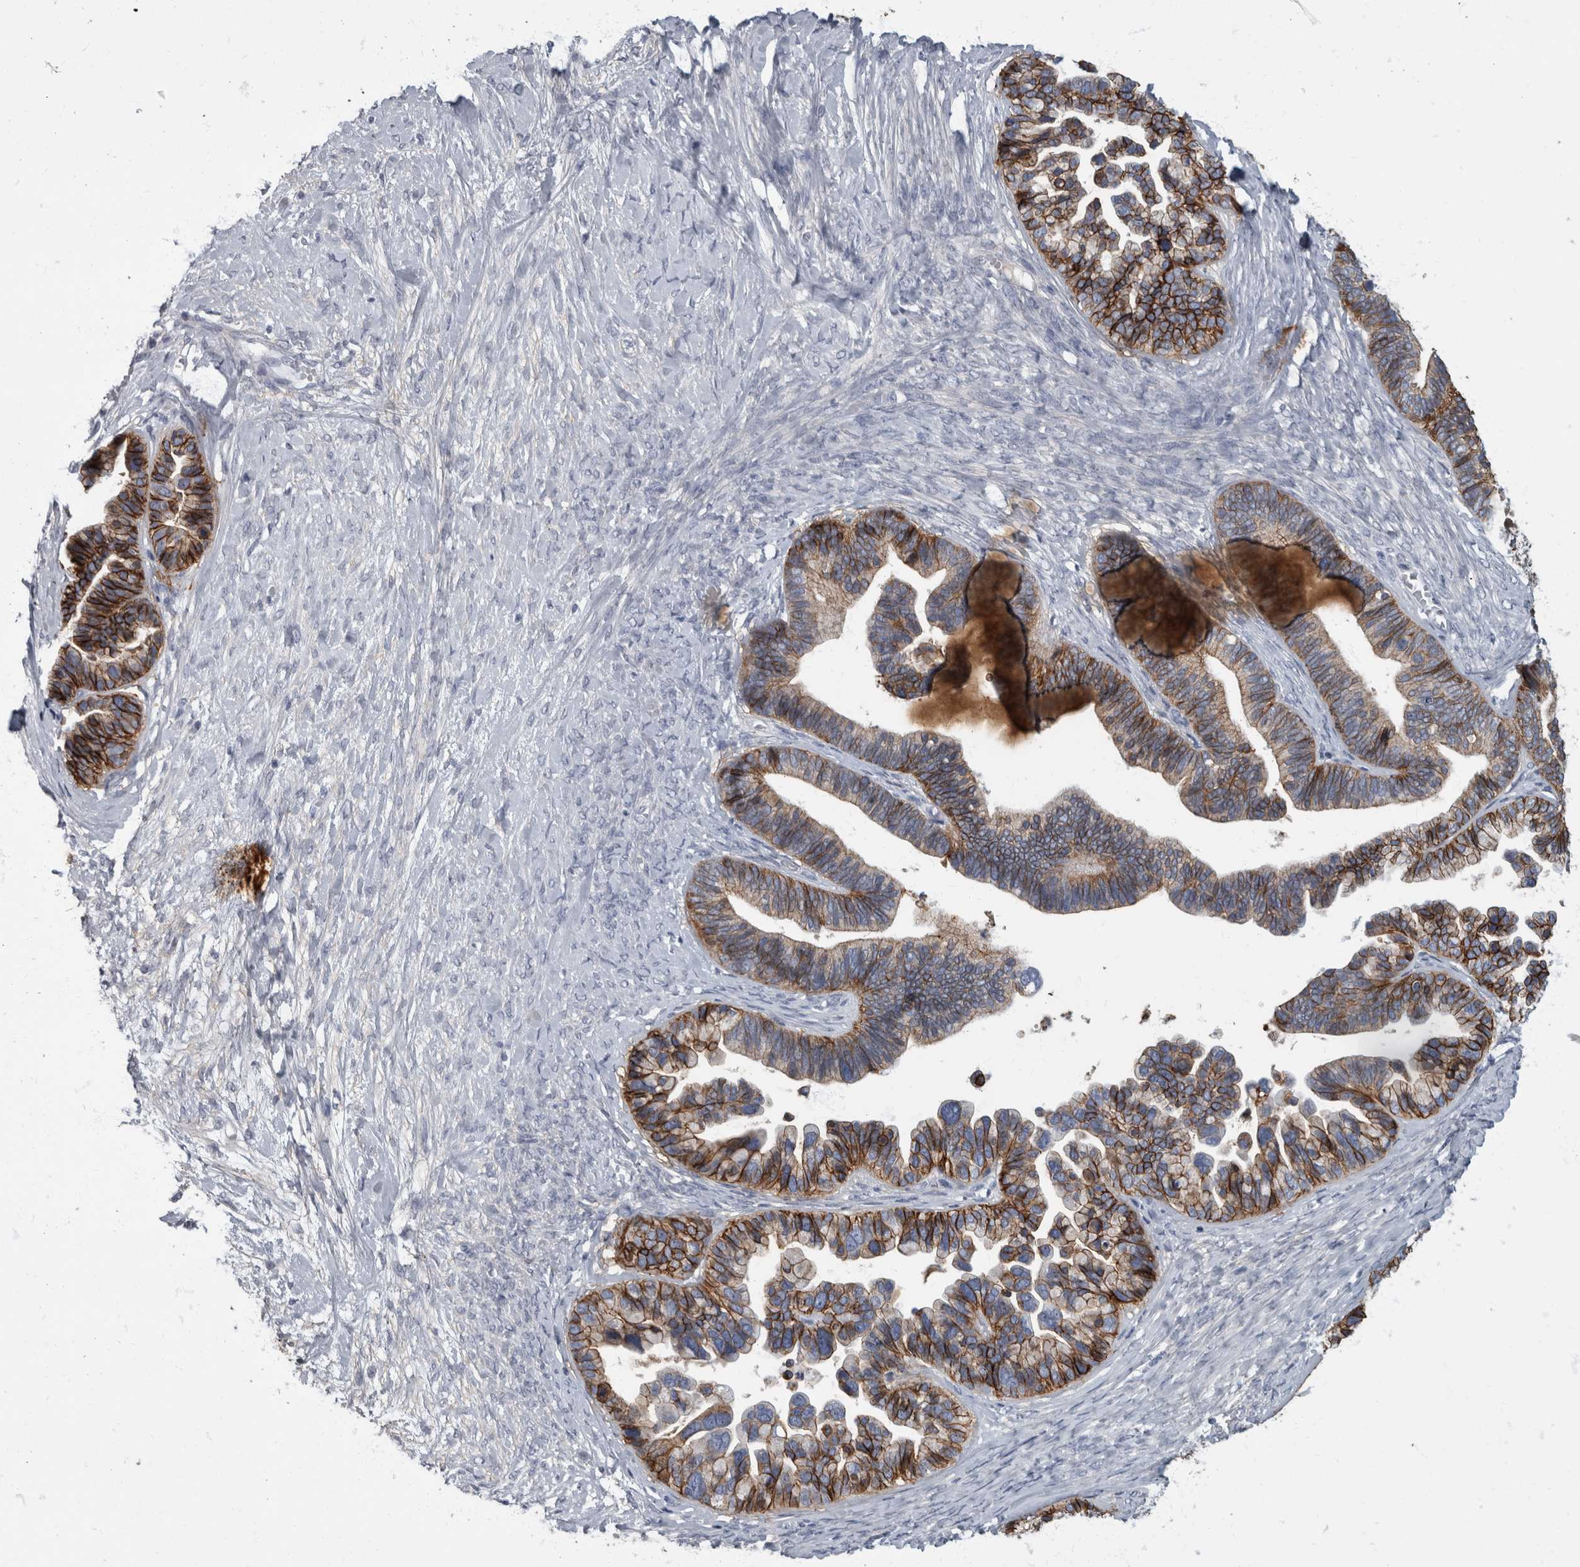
{"staining": {"intensity": "strong", "quantity": ">75%", "location": "cytoplasmic/membranous"}, "tissue": "ovarian cancer", "cell_type": "Tumor cells", "image_type": "cancer", "snomed": [{"axis": "morphology", "description": "Cystadenocarcinoma, serous, NOS"}, {"axis": "topography", "description": "Ovary"}], "caption": "This micrograph exhibits IHC staining of human ovarian cancer, with high strong cytoplasmic/membranous expression in approximately >75% of tumor cells.", "gene": "DSG2", "patient": {"sex": "female", "age": 56}}